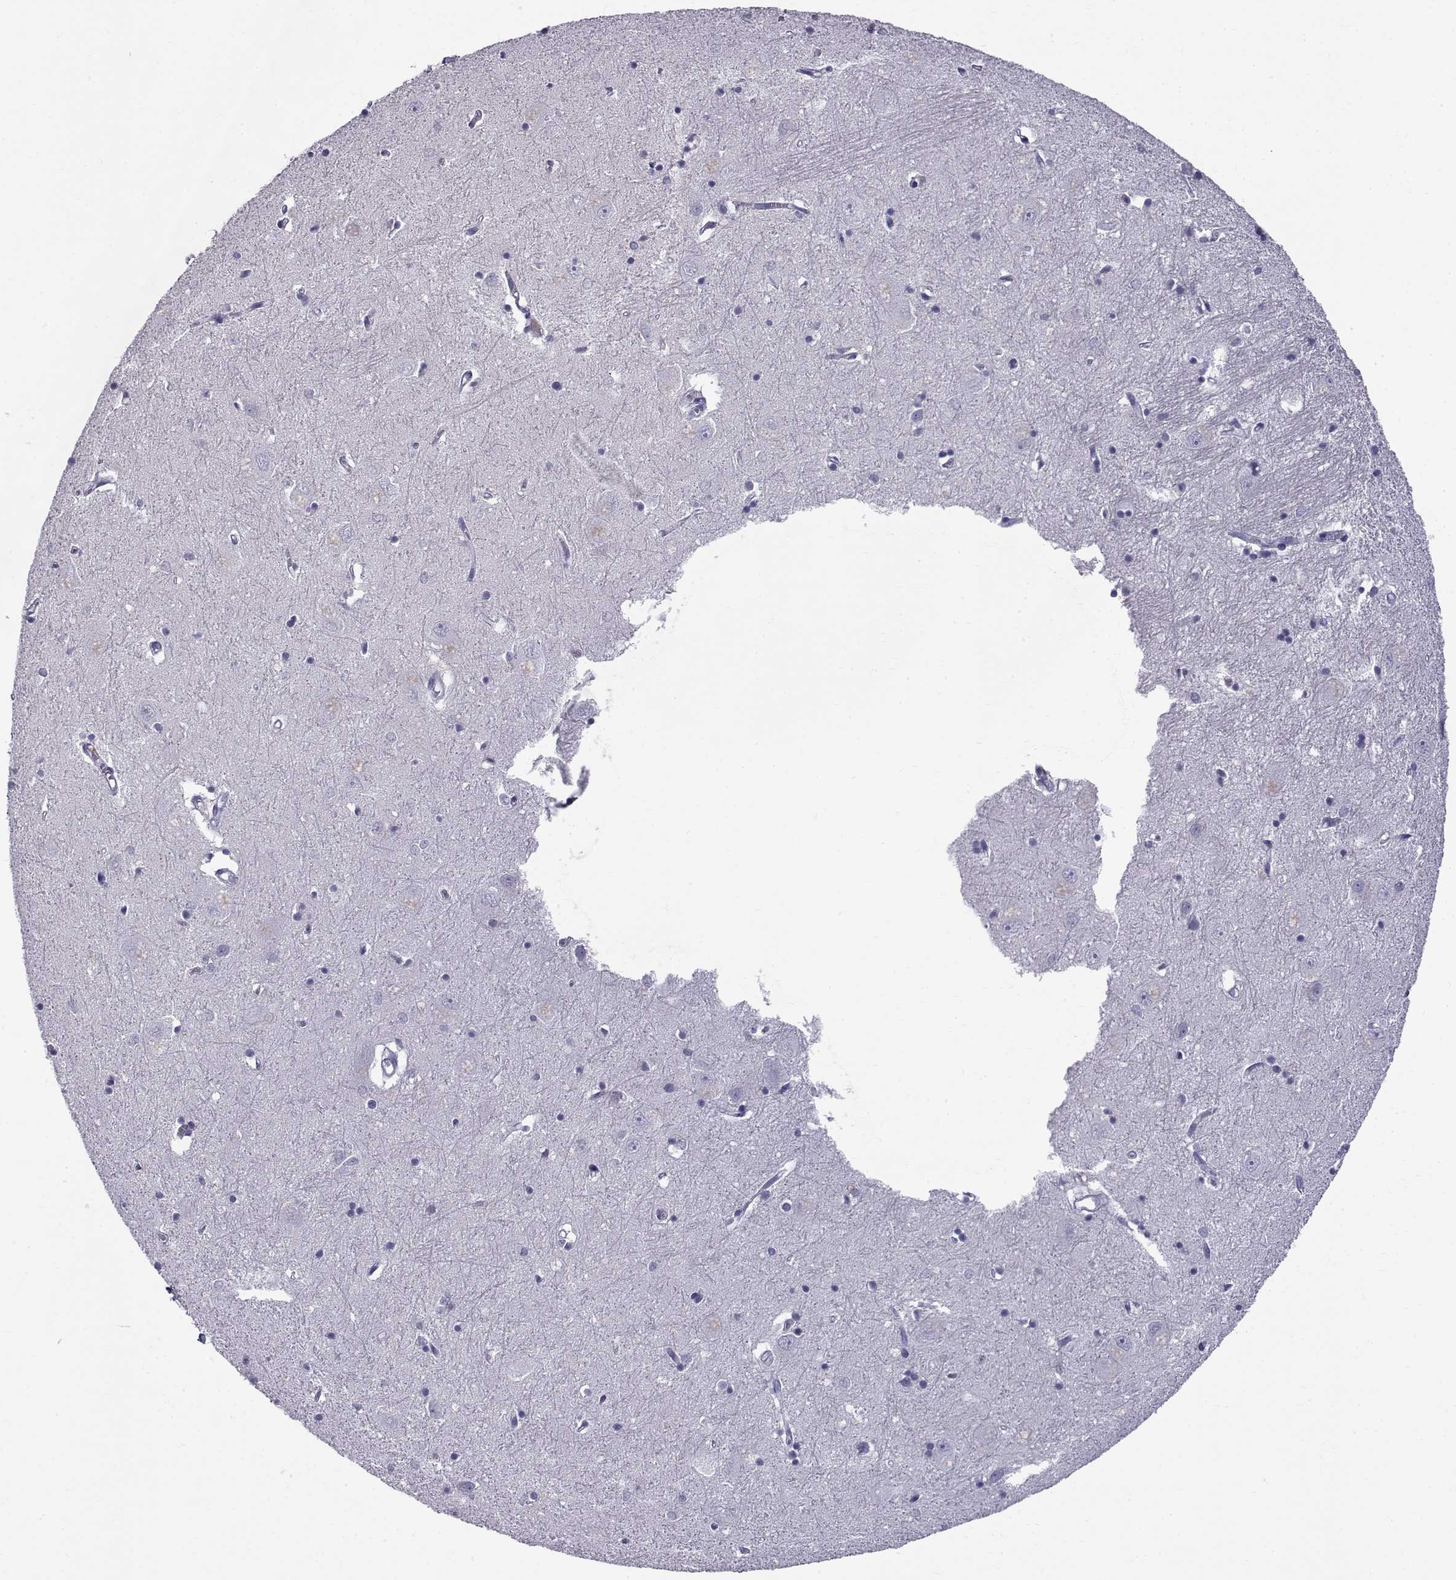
{"staining": {"intensity": "negative", "quantity": "none", "location": "none"}, "tissue": "caudate", "cell_type": "Glial cells", "image_type": "normal", "snomed": [{"axis": "morphology", "description": "Normal tissue, NOS"}, {"axis": "topography", "description": "Lateral ventricle wall"}], "caption": "Immunohistochemistry histopathology image of normal human caudate stained for a protein (brown), which demonstrates no staining in glial cells.", "gene": "RNASE12", "patient": {"sex": "male", "age": 54}}